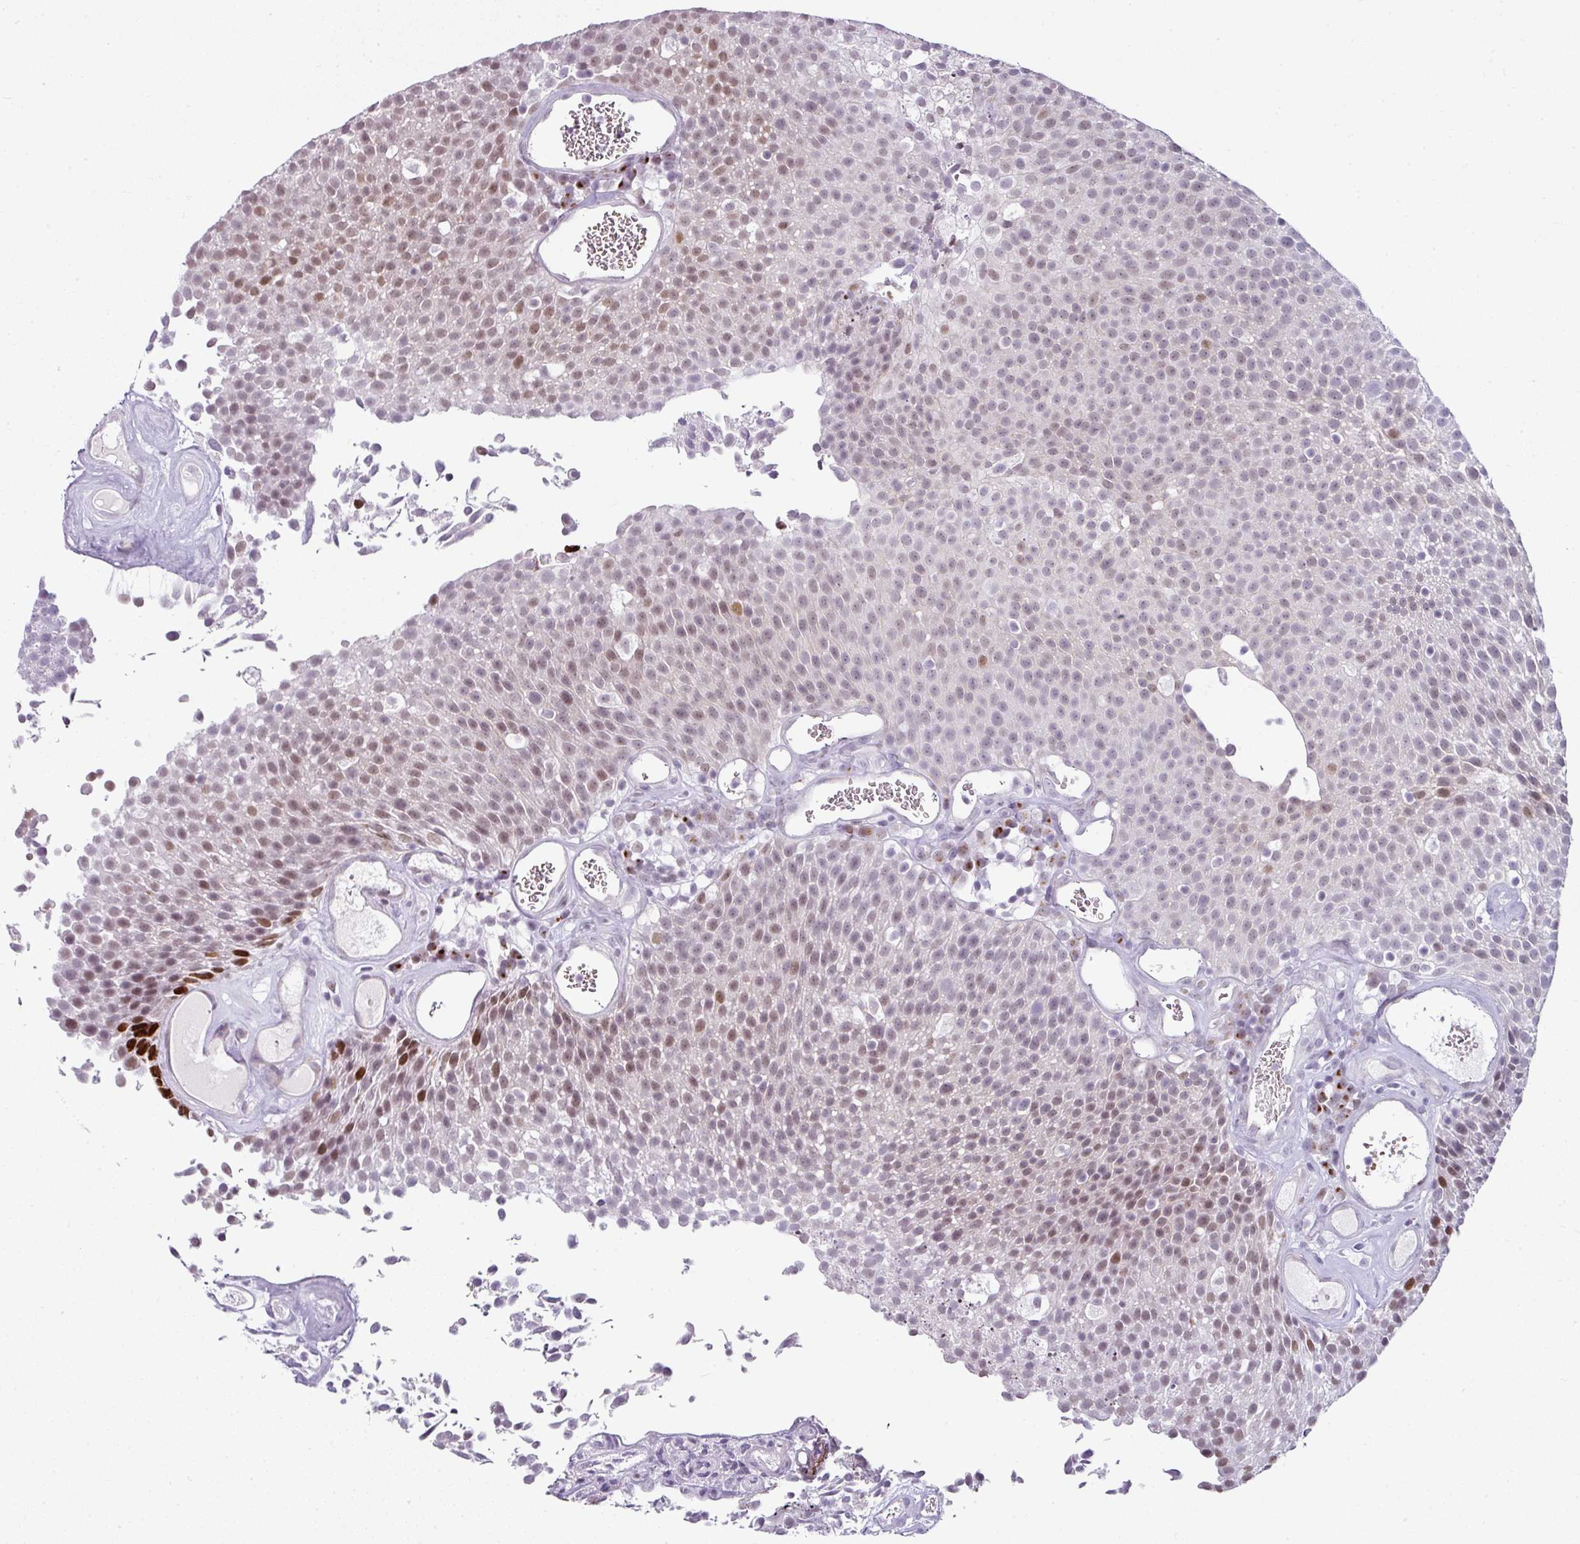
{"staining": {"intensity": "moderate", "quantity": "25%-75%", "location": "nuclear"}, "tissue": "urothelial cancer", "cell_type": "Tumor cells", "image_type": "cancer", "snomed": [{"axis": "morphology", "description": "Urothelial carcinoma, Low grade"}, {"axis": "topography", "description": "Urinary bladder"}], "caption": "Brown immunohistochemical staining in human urothelial cancer exhibits moderate nuclear positivity in approximately 25%-75% of tumor cells.", "gene": "SYT8", "patient": {"sex": "female", "age": 79}}